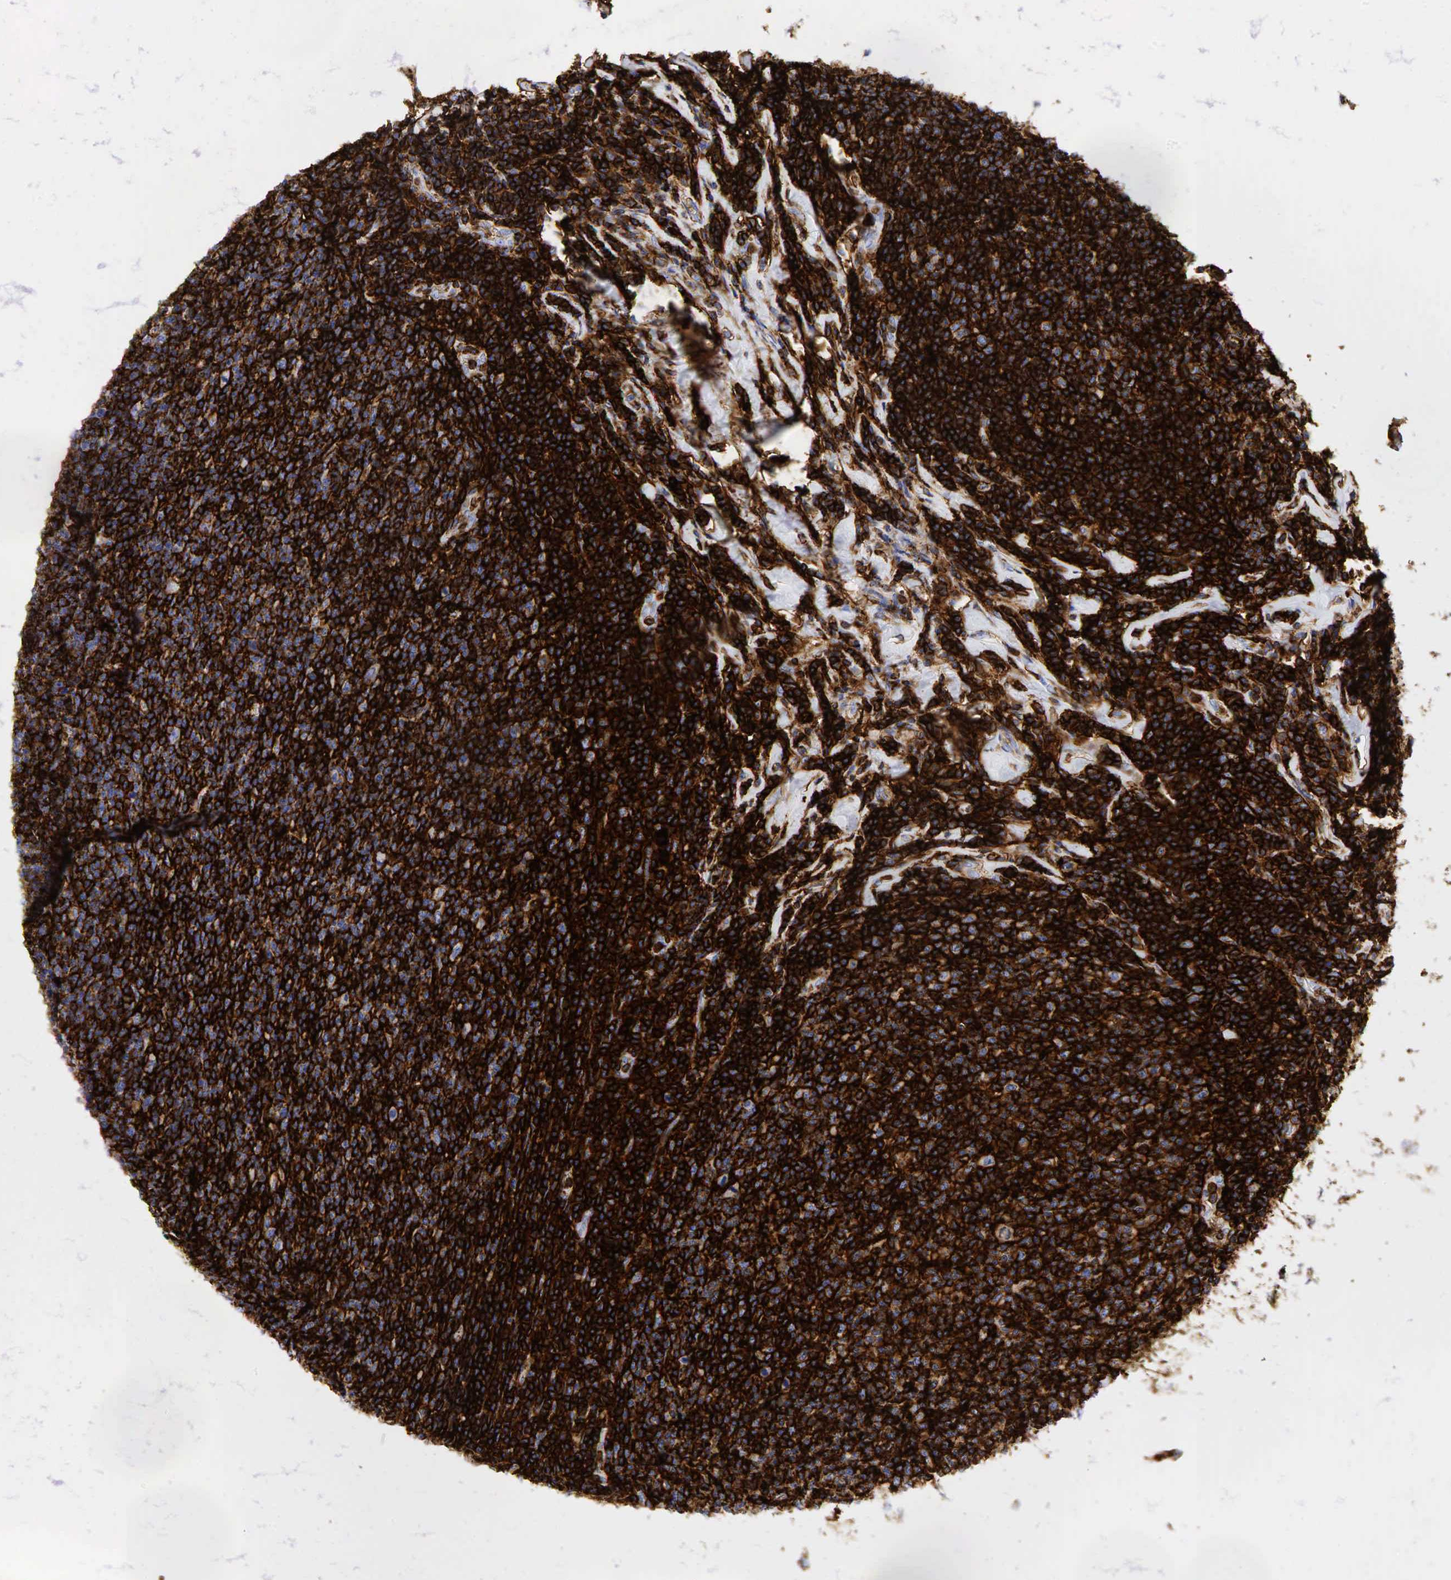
{"staining": {"intensity": "strong", "quantity": ">75%", "location": "cytoplasmic/membranous"}, "tissue": "lymphoma", "cell_type": "Tumor cells", "image_type": "cancer", "snomed": [{"axis": "morphology", "description": "Malignant lymphoma, non-Hodgkin's type, Low grade"}, {"axis": "topography", "description": "Lymph node"}], "caption": "Lymphoma was stained to show a protein in brown. There is high levels of strong cytoplasmic/membranous staining in approximately >75% of tumor cells. (IHC, brightfield microscopy, high magnification).", "gene": "CD44", "patient": {"sex": "male", "age": 74}}